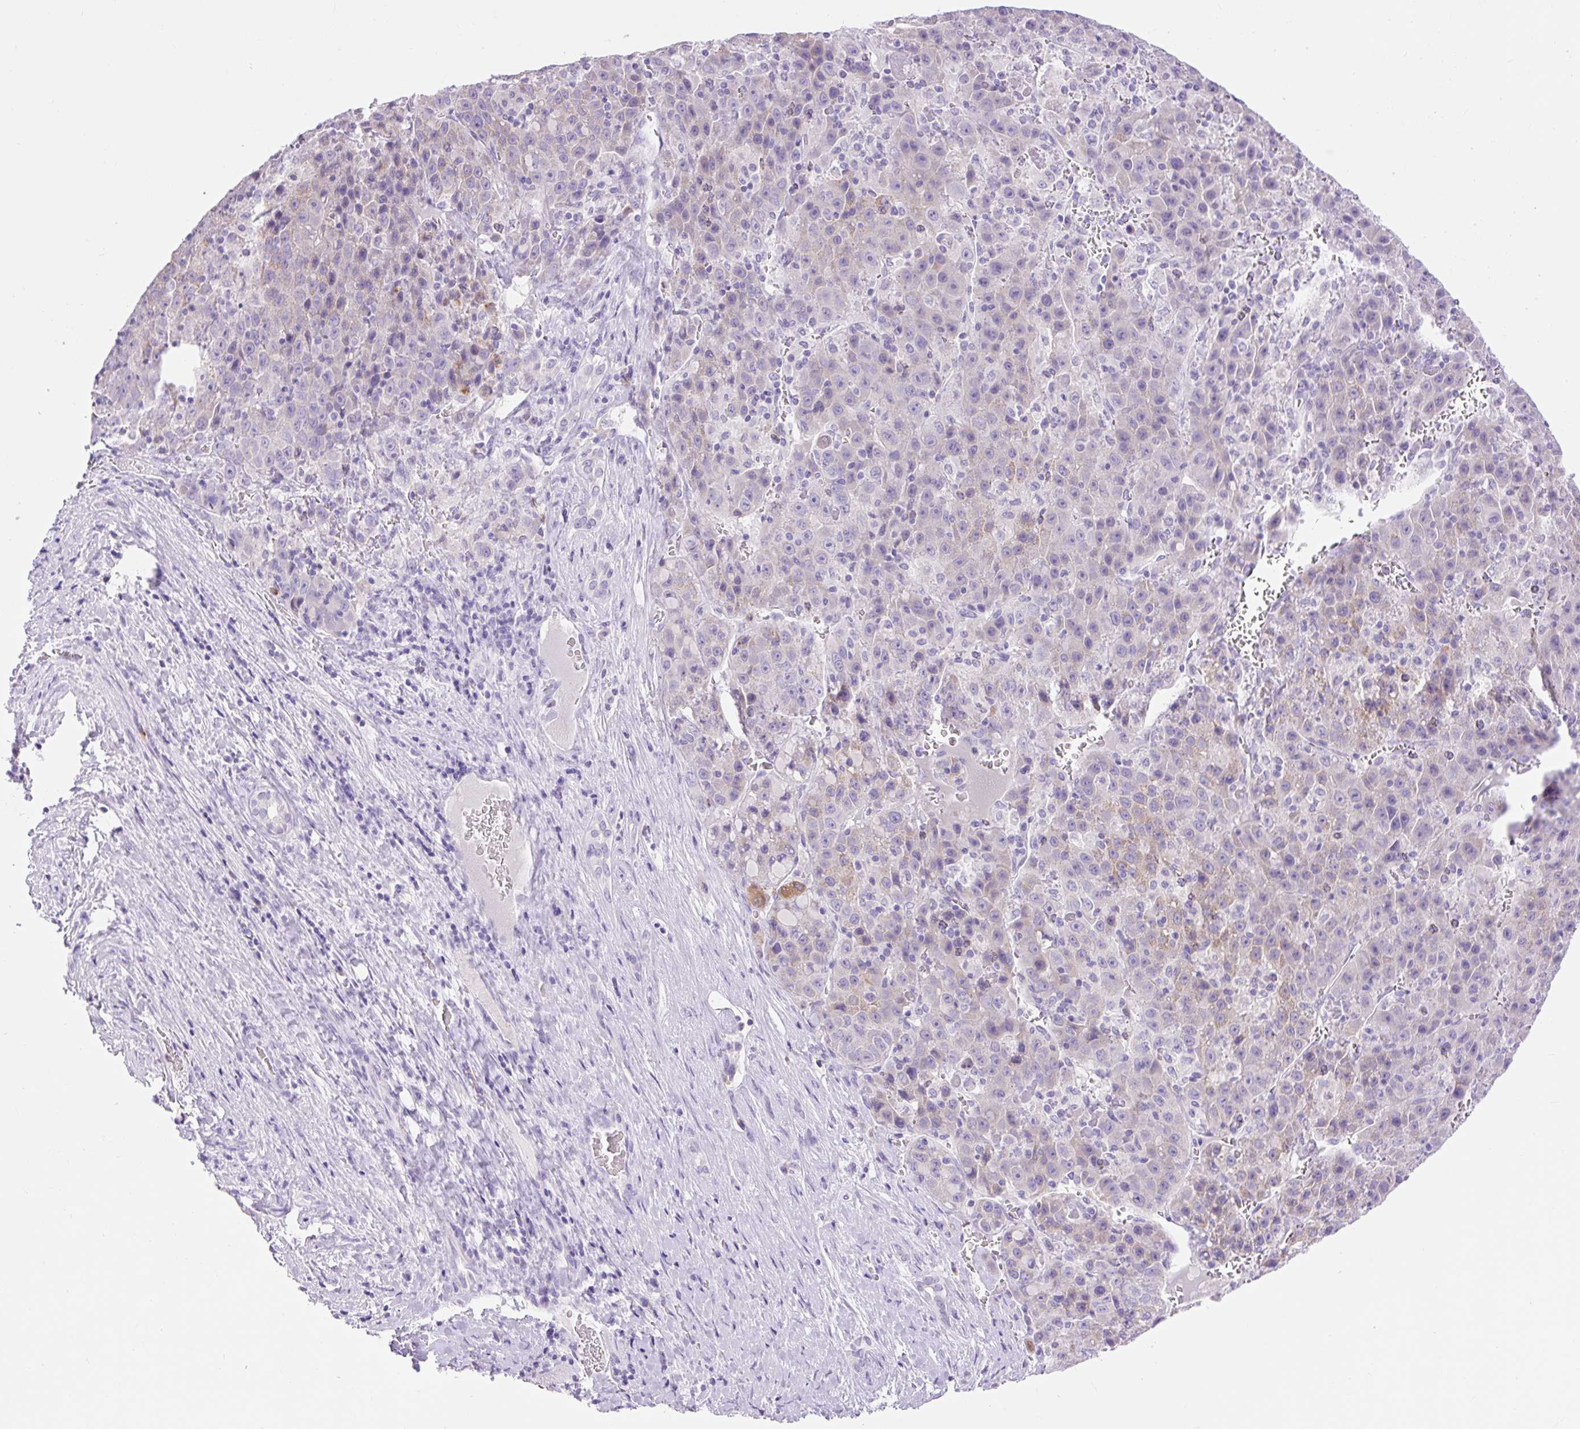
{"staining": {"intensity": "weak", "quantity": "<25%", "location": "cytoplasmic/membranous"}, "tissue": "liver cancer", "cell_type": "Tumor cells", "image_type": "cancer", "snomed": [{"axis": "morphology", "description": "Carcinoma, Hepatocellular, NOS"}, {"axis": "topography", "description": "Liver"}], "caption": "A high-resolution photomicrograph shows immunohistochemistry staining of liver cancer, which displays no significant expression in tumor cells.", "gene": "SLC25A40", "patient": {"sex": "female", "age": 53}}